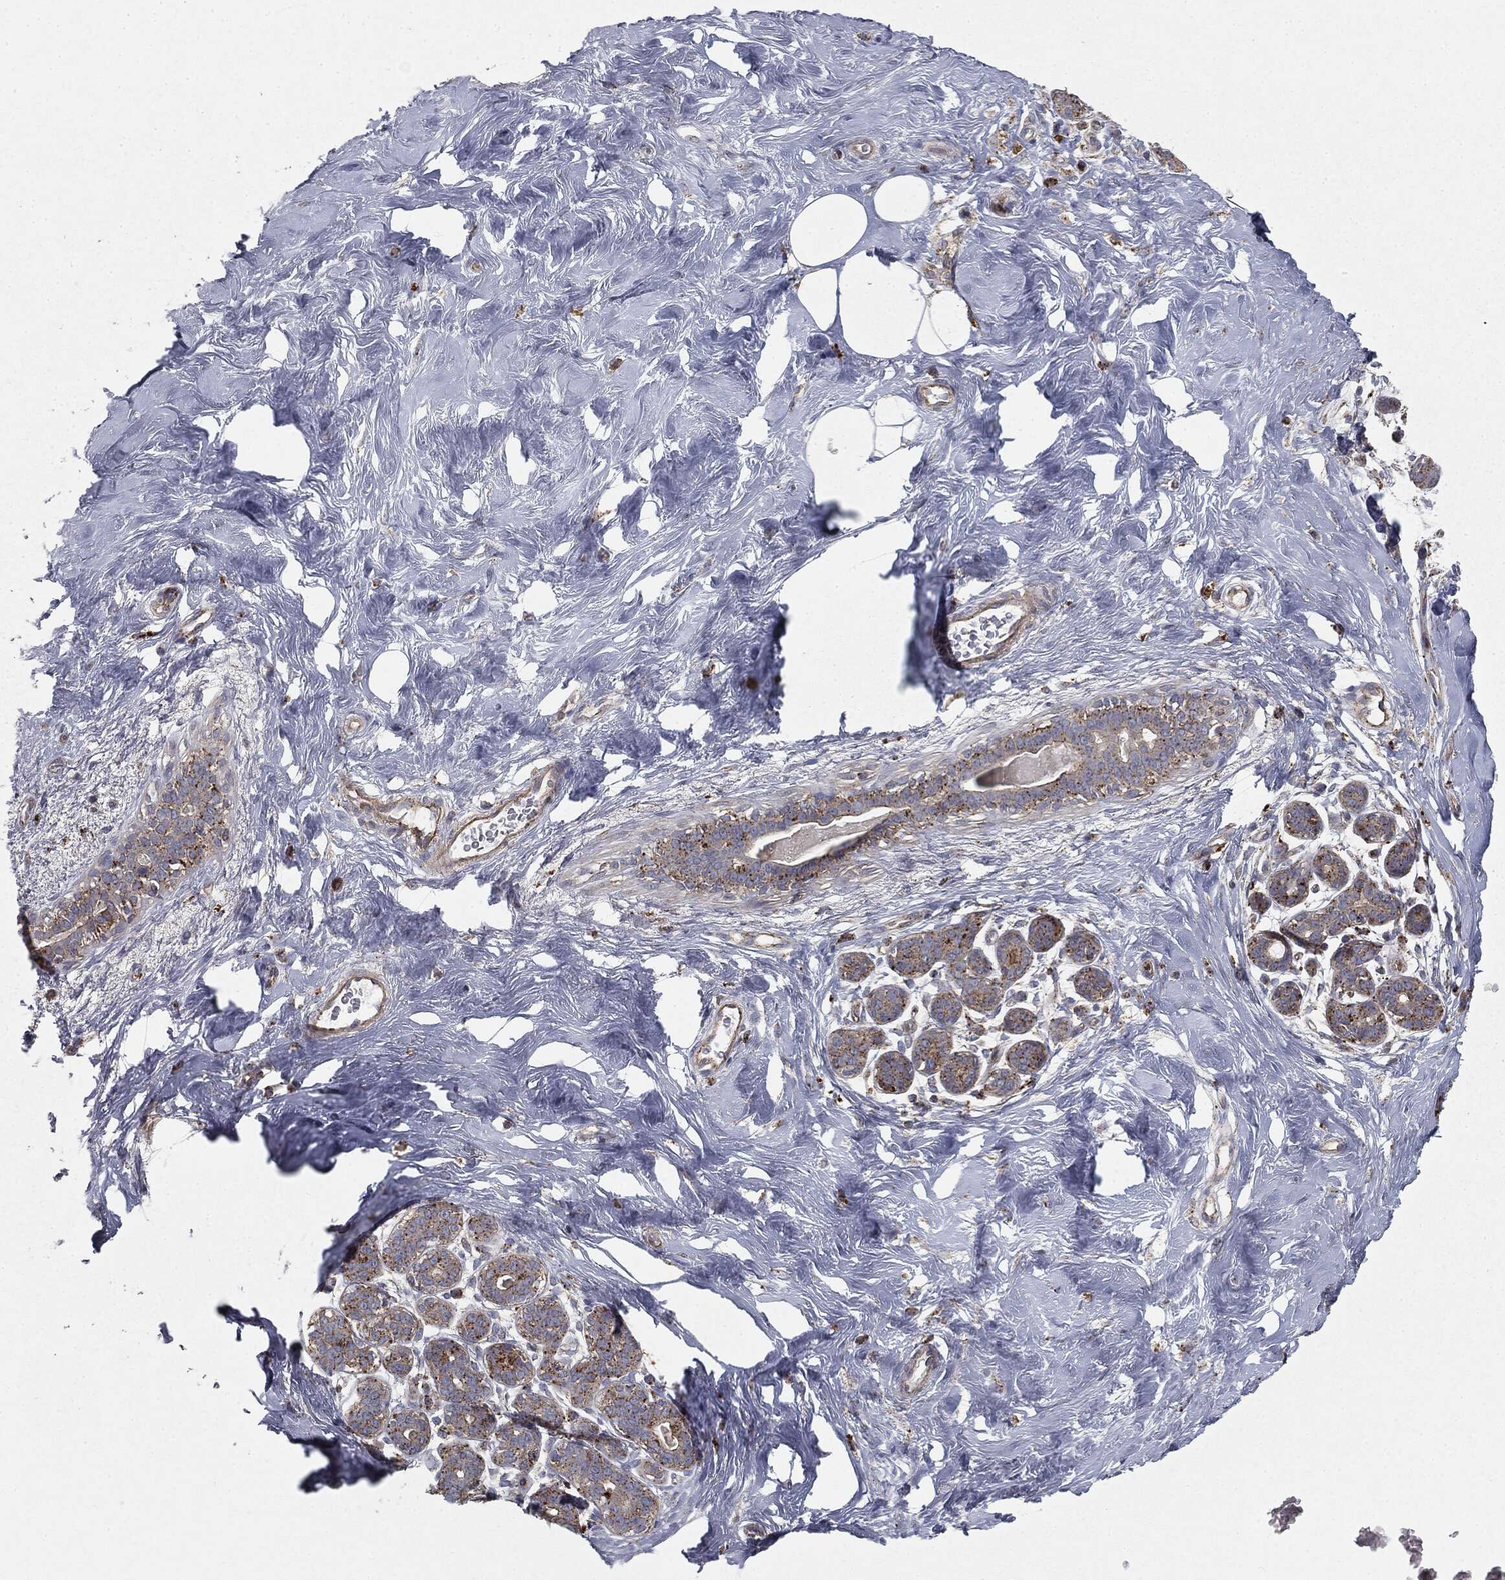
{"staining": {"intensity": "moderate", "quantity": ">75%", "location": "cytoplasmic/membranous"}, "tissue": "breast", "cell_type": "Glandular cells", "image_type": "normal", "snomed": [{"axis": "morphology", "description": "Normal tissue, NOS"}, {"axis": "topography", "description": "Breast"}], "caption": "A micrograph of breast stained for a protein demonstrates moderate cytoplasmic/membranous brown staining in glandular cells.", "gene": "CTSA", "patient": {"sex": "female", "age": 43}}